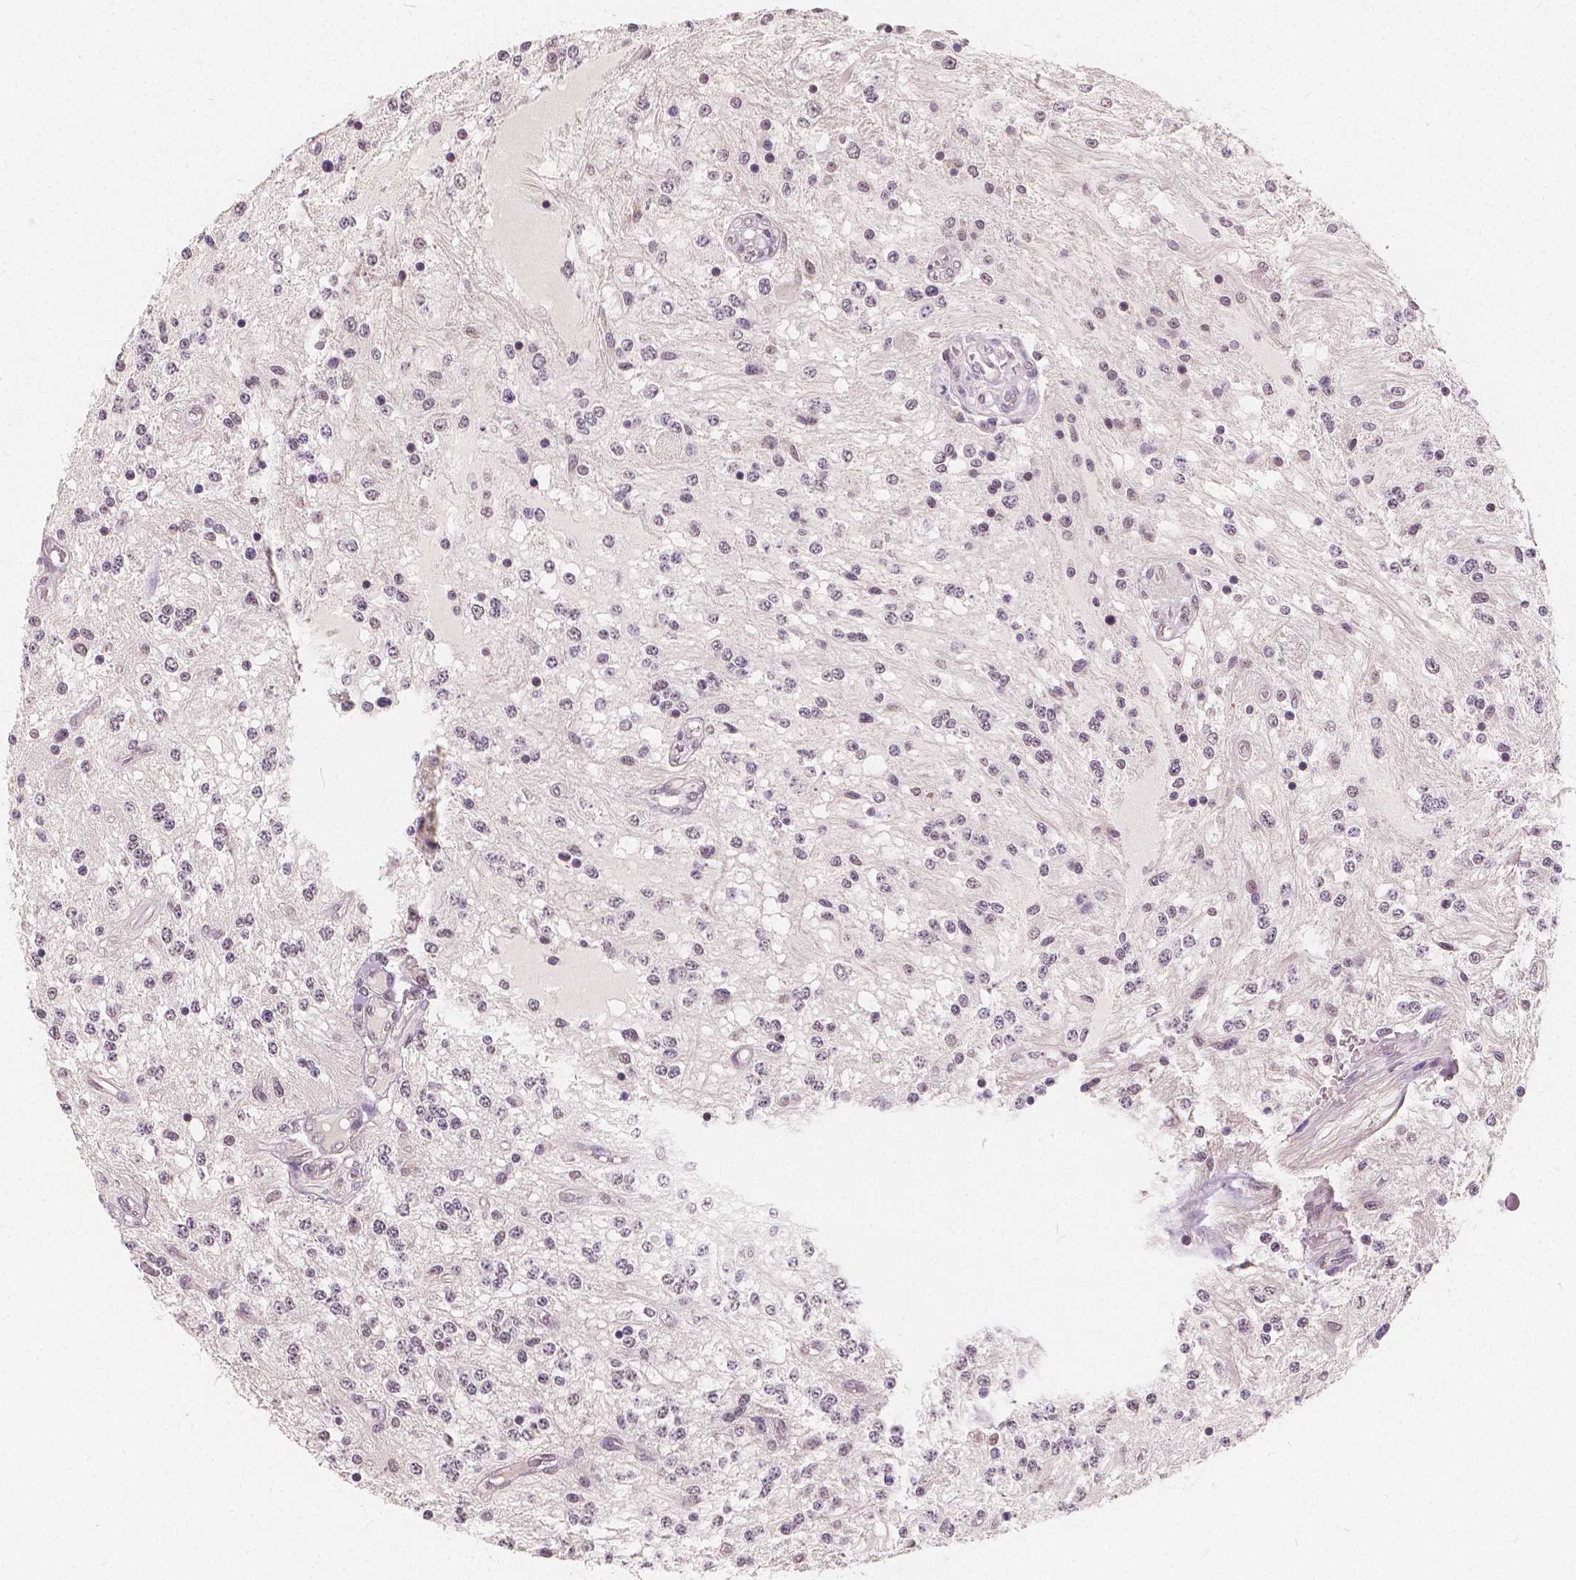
{"staining": {"intensity": "negative", "quantity": "none", "location": "none"}, "tissue": "glioma", "cell_type": "Tumor cells", "image_type": "cancer", "snomed": [{"axis": "morphology", "description": "Glioma, malignant, Low grade"}, {"axis": "topography", "description": "Cerebellum"}], "caption": "Tumor cells show no significant protein positivity in malignant glioma (low-grade).", "gene": "NOLC1", "patient": {"sex": "female", "age": 14}}